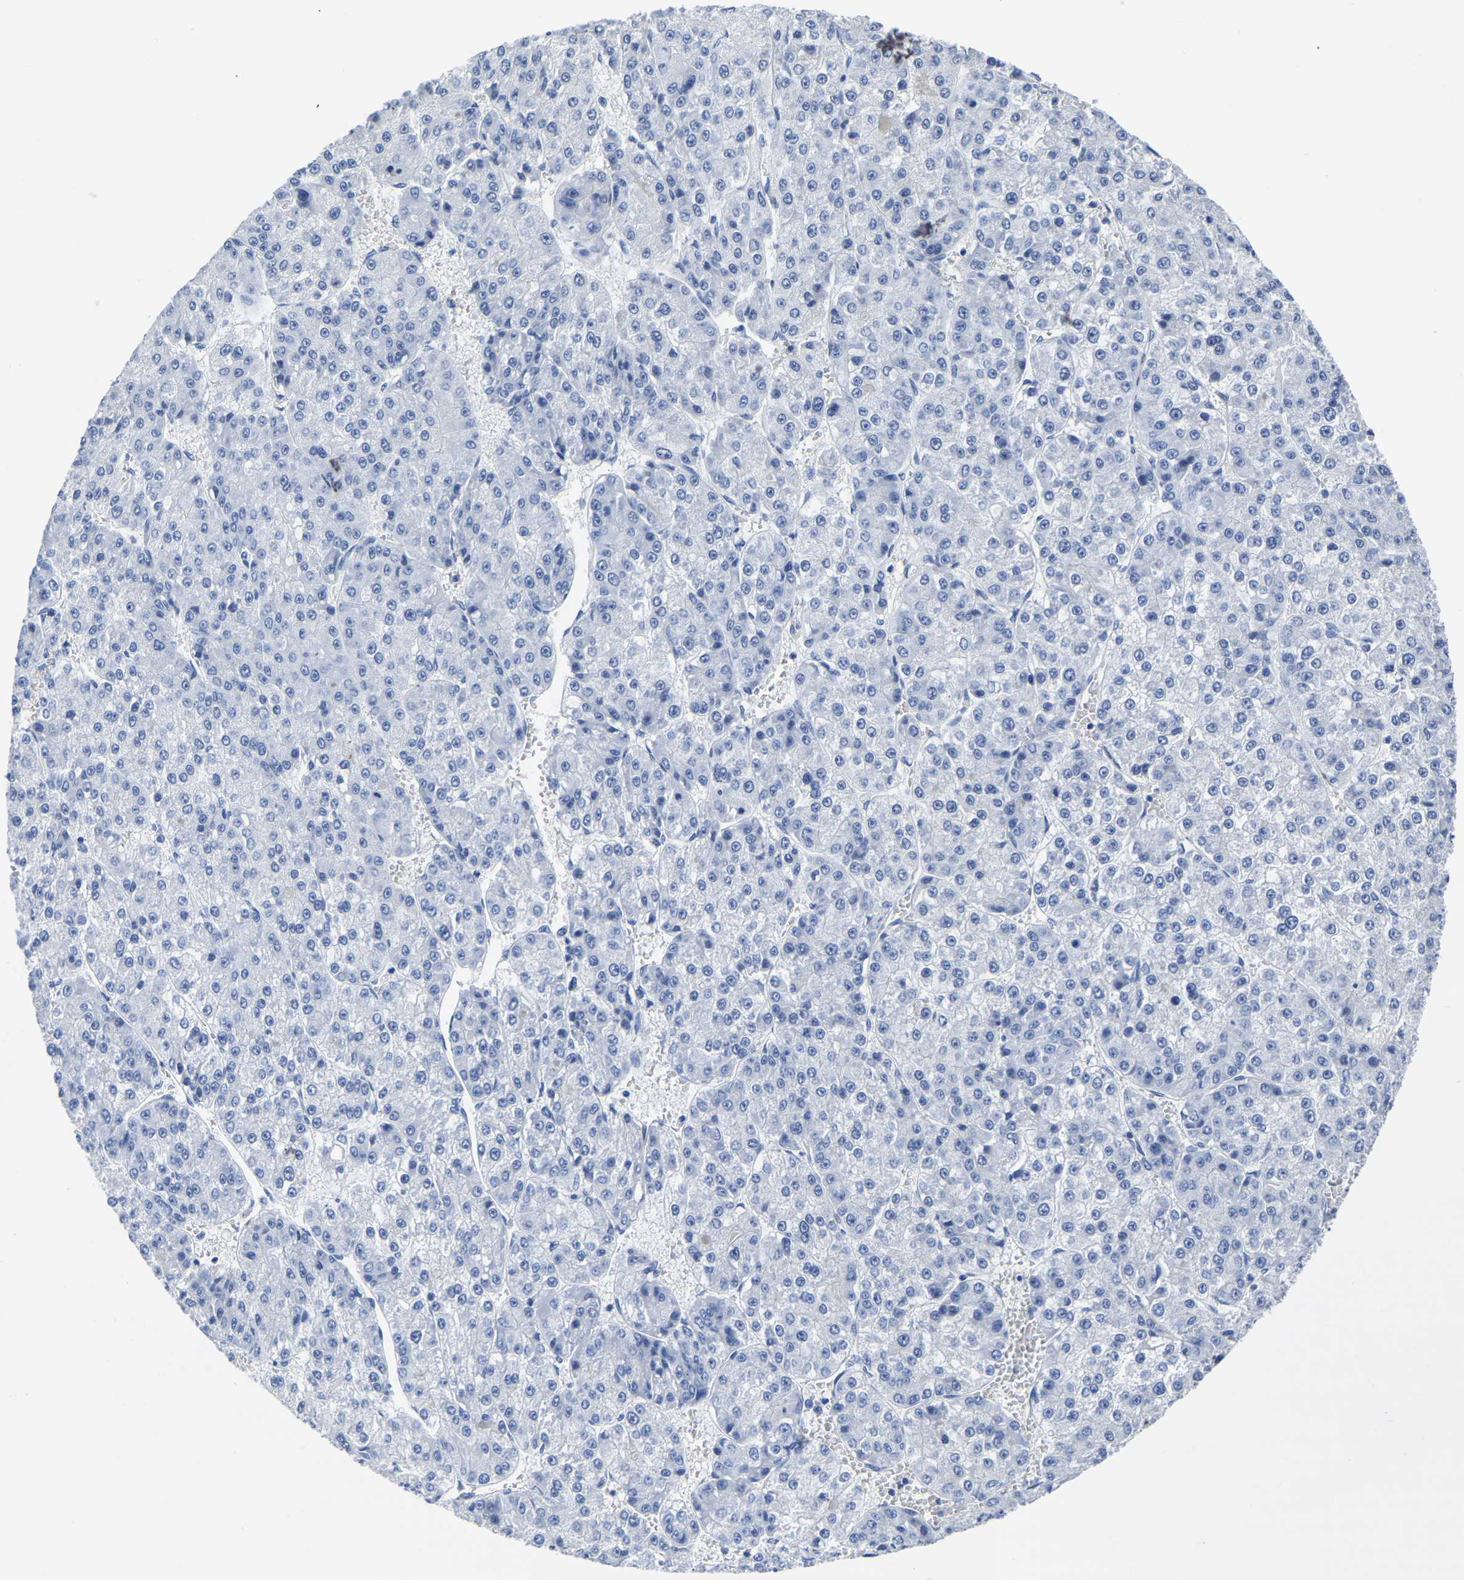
{"staining": {"intensity": "negative", "quantity": "none", "location": "none"}, "tissue": "liver cancer", "cell_type": "Tumor cells", "image_type": "cancer", "snomed": [{"axis": "morphology", "description": "Carcinoma, Hepatocellular, NOS"}, {"axis": "topography", "description": "Liver"}], "caption": "High magnification brightfield microscopy of liver hepatocellular carcinoma stained with DAB (brown) and counterstained with hematoxylin (blue): tumor cells show no significant staining.", "gene": "SLC45A3", "patient": {"sex": "female", "age": 73}}